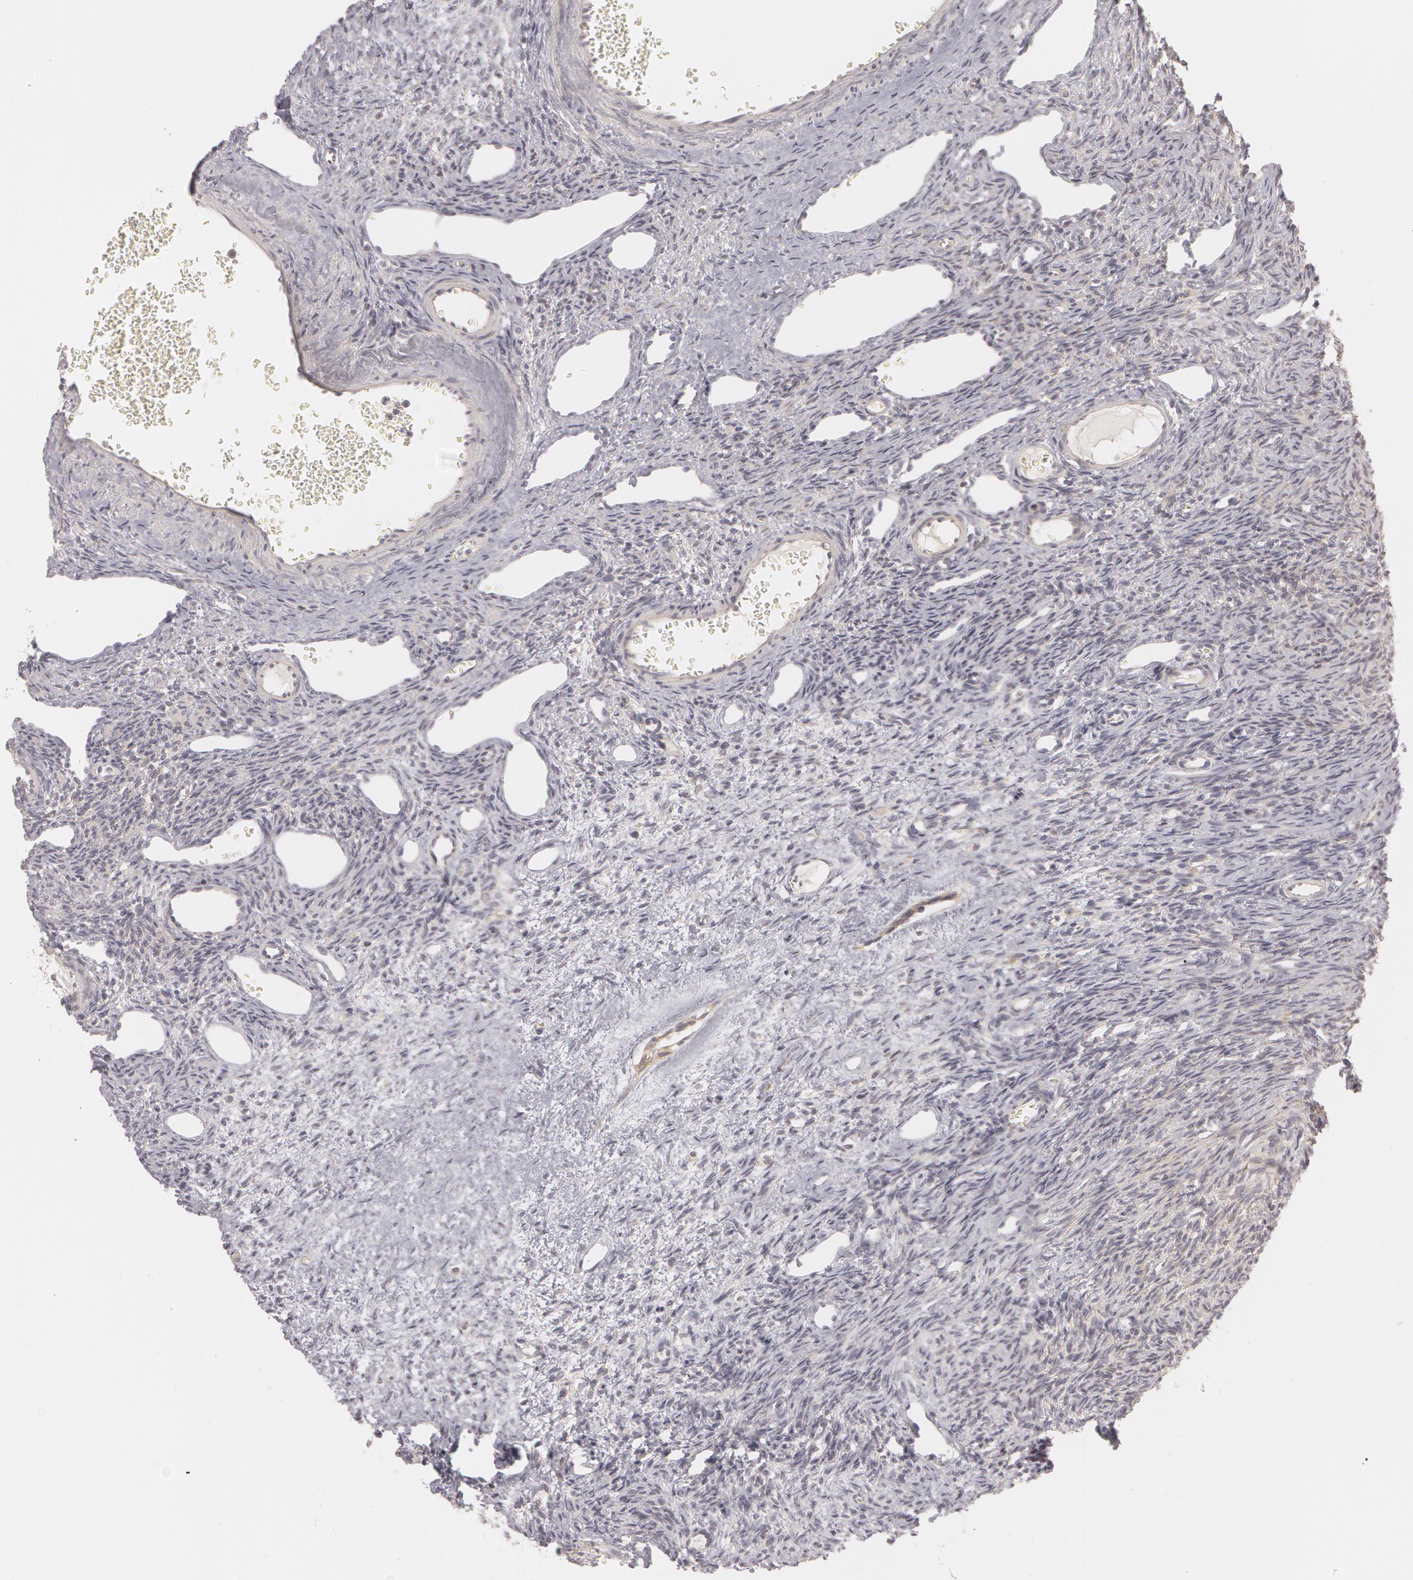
{"staining": {"intensity": "negative", "quantity": "none", "location": "none"}, "tissue": "ovary", "cell_type": "Follicle cells", "image_type": "normal", "snomed": [{"axis": "morphology", "description": "Normal tissue, NOS"}, {"axis": "topography", "description": "Ovary"}], "caption": "Ovary was stained to show a protein in brown. There is no significant expression in follicle cells. Brightfield microscopy of immunohistochemistry (IHC) stained with DAB (brown) and hematoxylin (blue), captured at high magnification.", "gene": "RALGAPA1", "patient": {"sex": "female", "age": 33}}